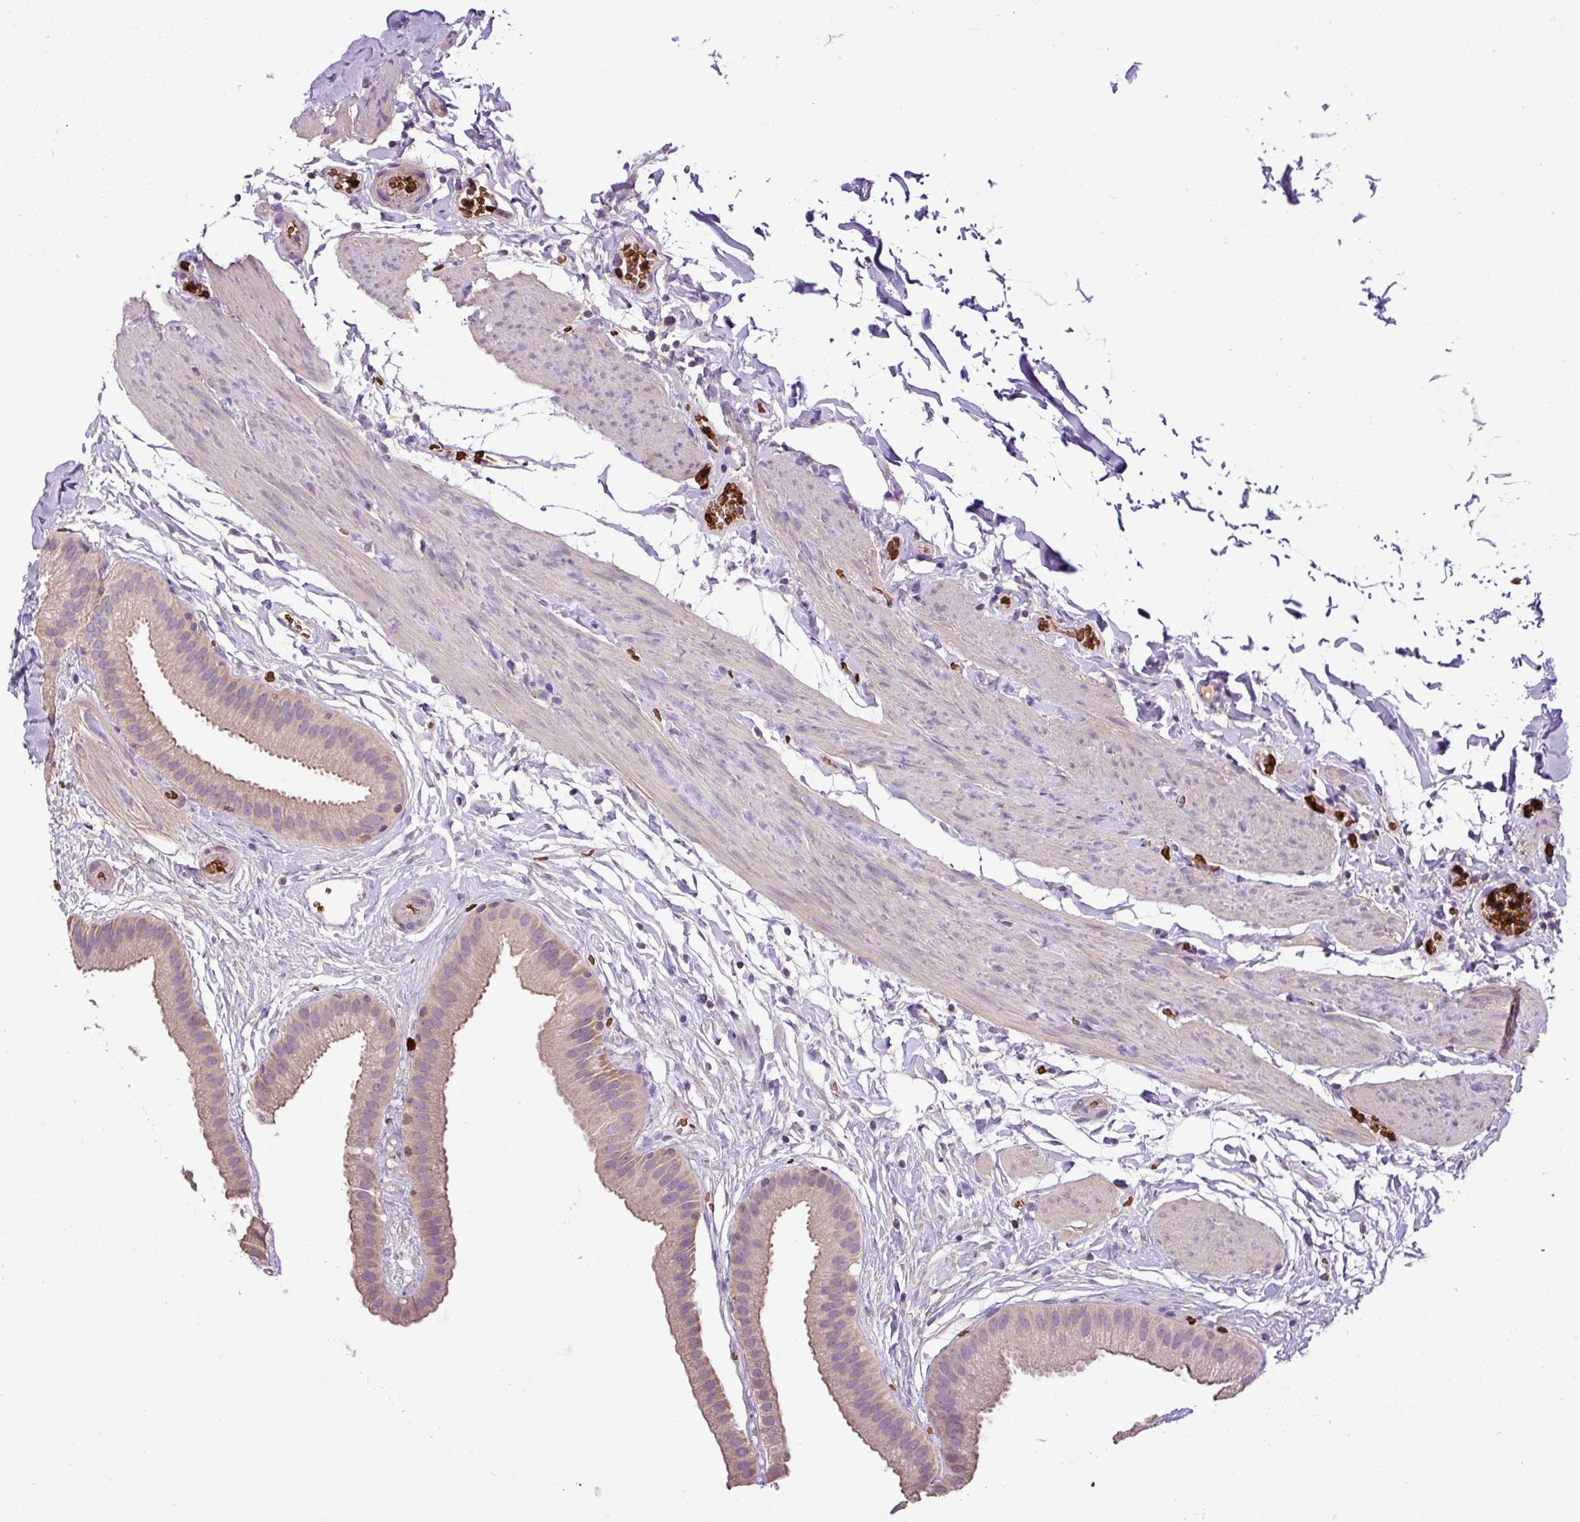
{"staining": {"intensity": "weak", "quantity": "25%-75%", "location": "cytoplasmic/membranous"}, "tissue": "gallbladder", "cell_type": "Glandular cells", "image_type": "normal", "snomed": [{"axis": "morphology", "description": "Normal tissue, NOS"}, {"axis": "topography", "description": "Gallbladder"}], "caption": "Immunohistochemistry (IHC) (DAB (3,3'-diaminobenzidine)) staining of unremarkable gallbladder shows weak cytoplasmic/membranous protein staining in approximately 25%-75% of glandular cells. (IHC, brightfield microscopy, high magnification).", "gene": "CXCL13", "patient": {"sex": "female", "age": 63}}